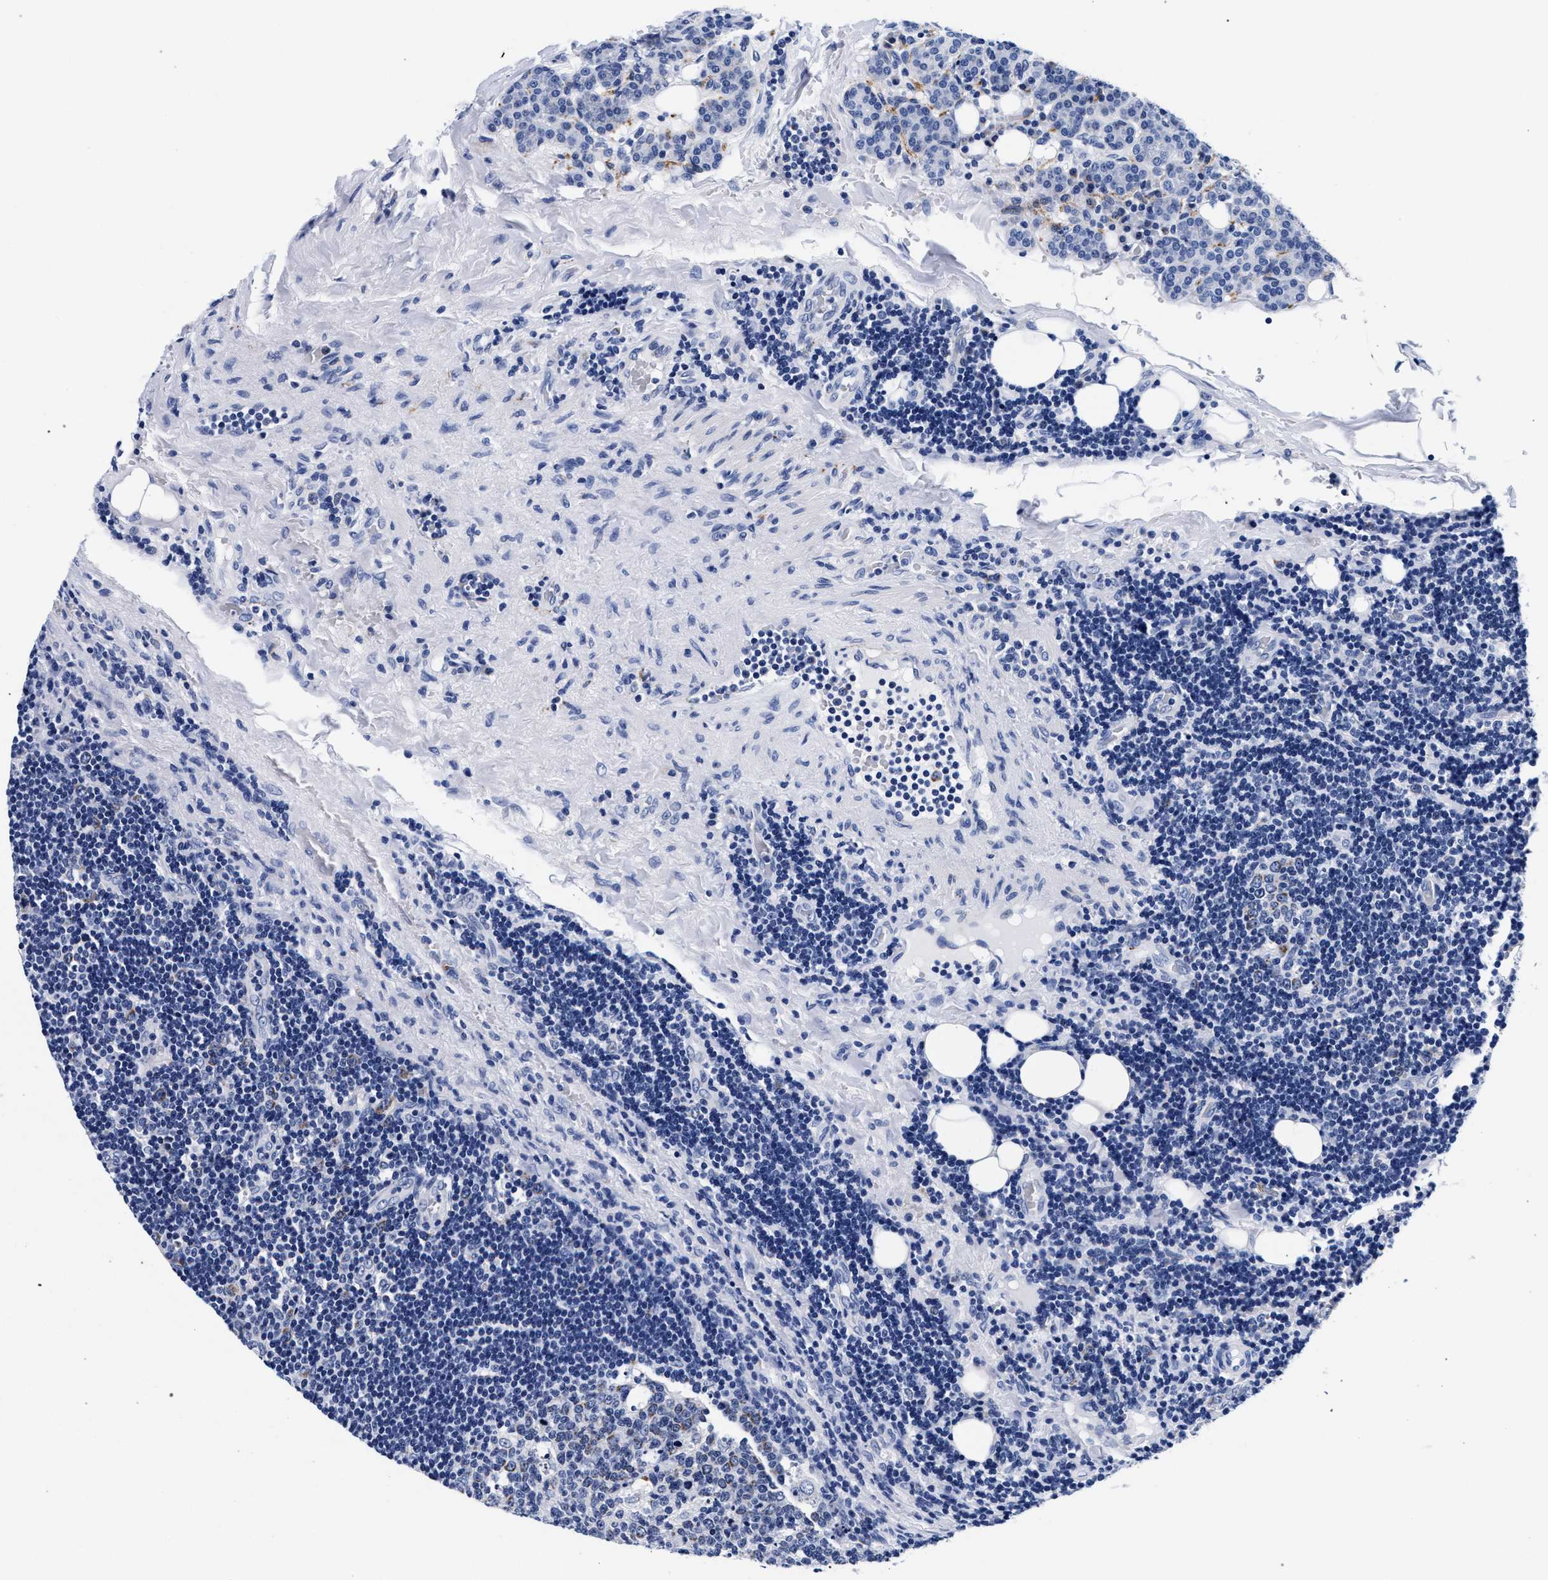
{"staining": {"intensity": "negative", "quantity": "none", "location": "none"}, "tissue": "lymph node", "cell_type": "Germinal center cells", "image_type": "normal", "snomed": [{"axis": "morphology", "description": "Normal tissue, NOS"}, {"axis": "topography", "description": "Lymph node"}, {"axis": "topography", "description": "Salivary gland"}], "caption": "An immunohistochemistry (IHC) histopathology image of normal lymph node is shown. There is no staining in germinal center cells of lymph node. (DAB immunohistochemistry with hematoxylin counter stain).", "gene": "RAB3B", "patient": {"sex": "male", "age": 8}}